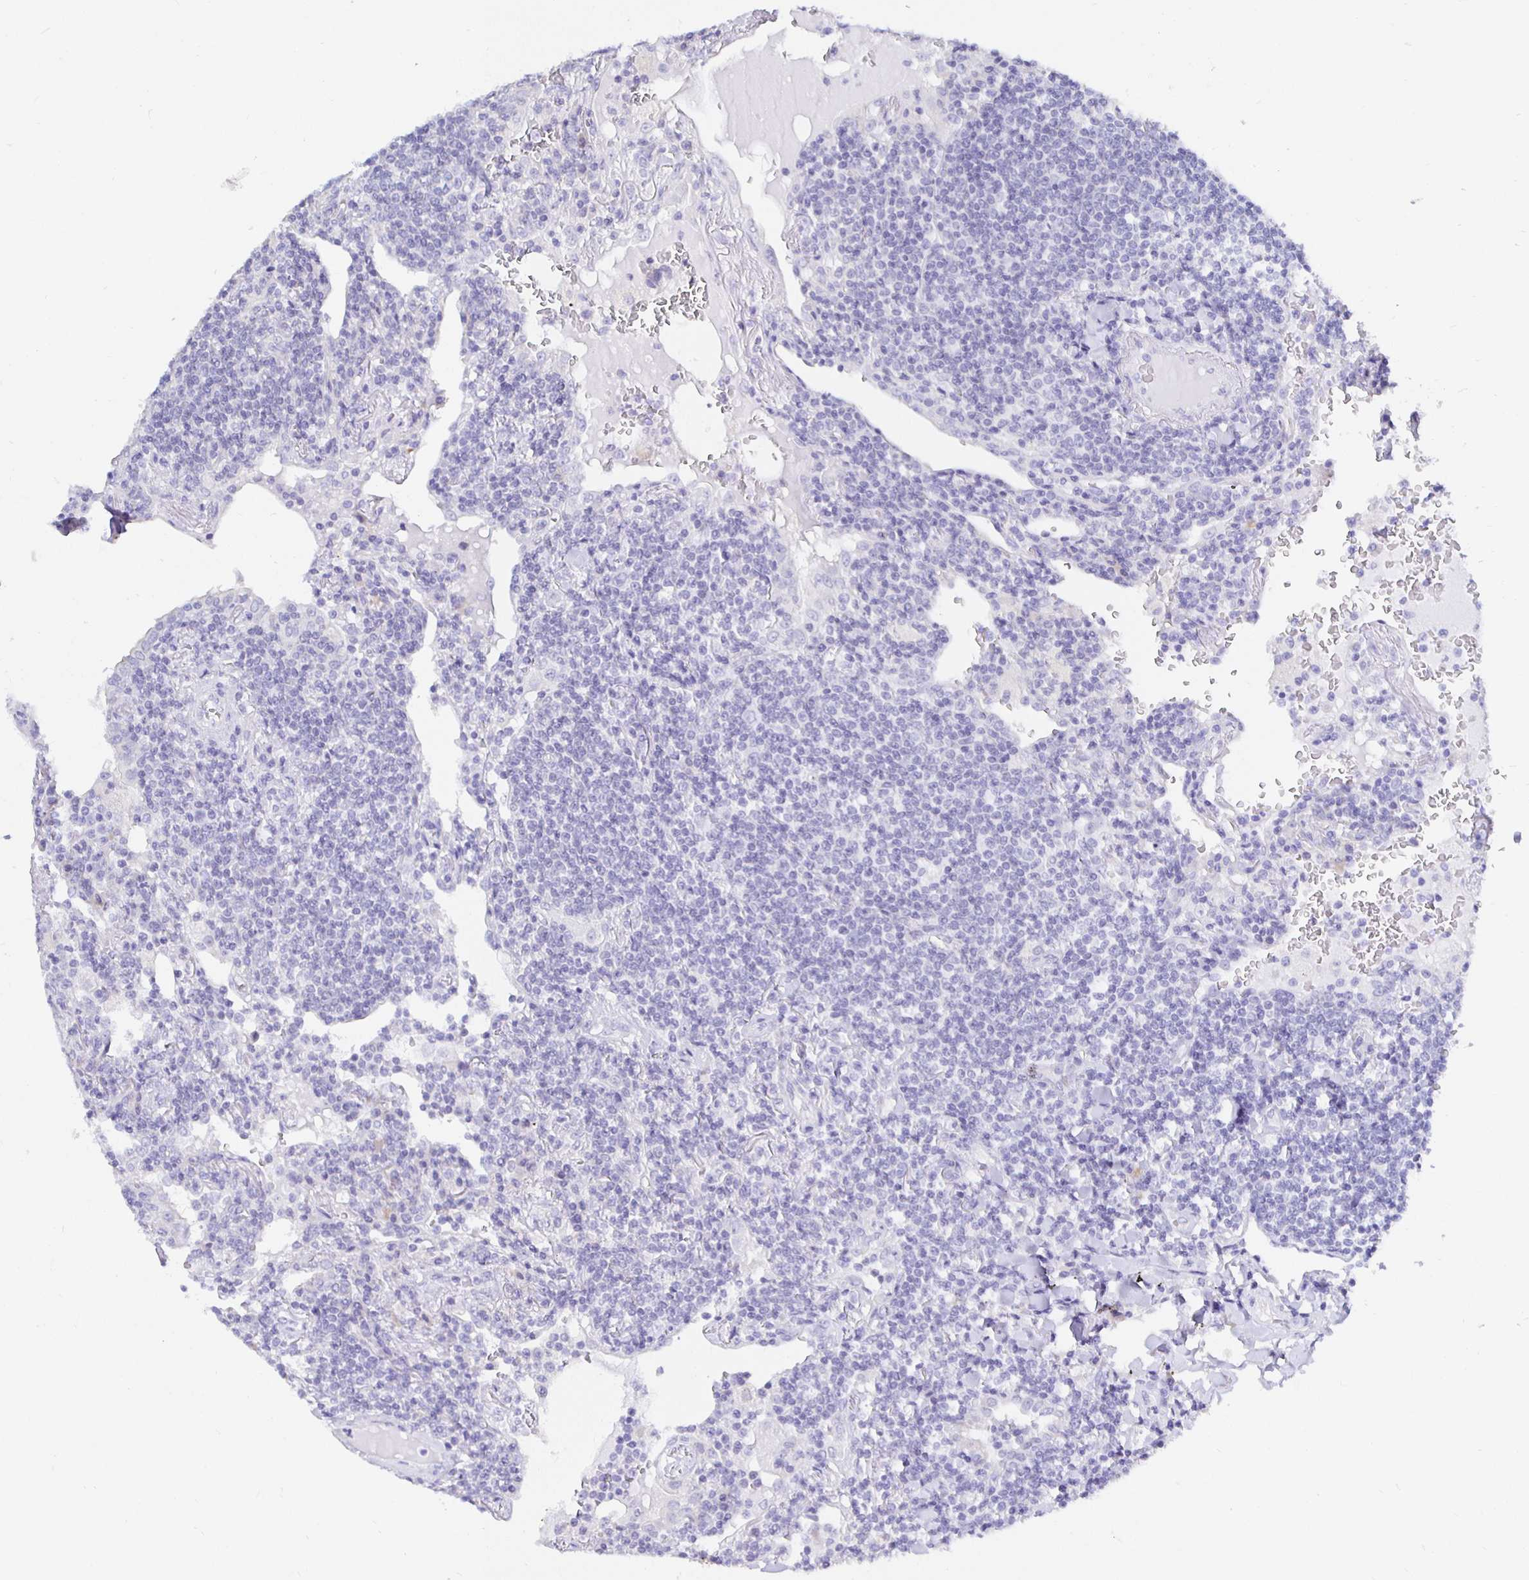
{"staining": {"intensity": "negative", "quantity": "none", "location": "none"}, "tissue": "lymphoma", "cell_type": "Tumor cells", "image_type": "cancer", "snomed": [{"axis": "morphology", "description": "Malignant lymphoma, non-Hodgkin's type, Low grade"}, {"axis": "topography", "description": "Lung"}], "caption": "This is an immunohistochemistry (IHC) histopathology image of human low-grade malignant lymphoma, non-Hodgkin's type. There is no staining in tumor cells.", "gene": "UMOD", "patient": {"sex": "female", "age": 71}}